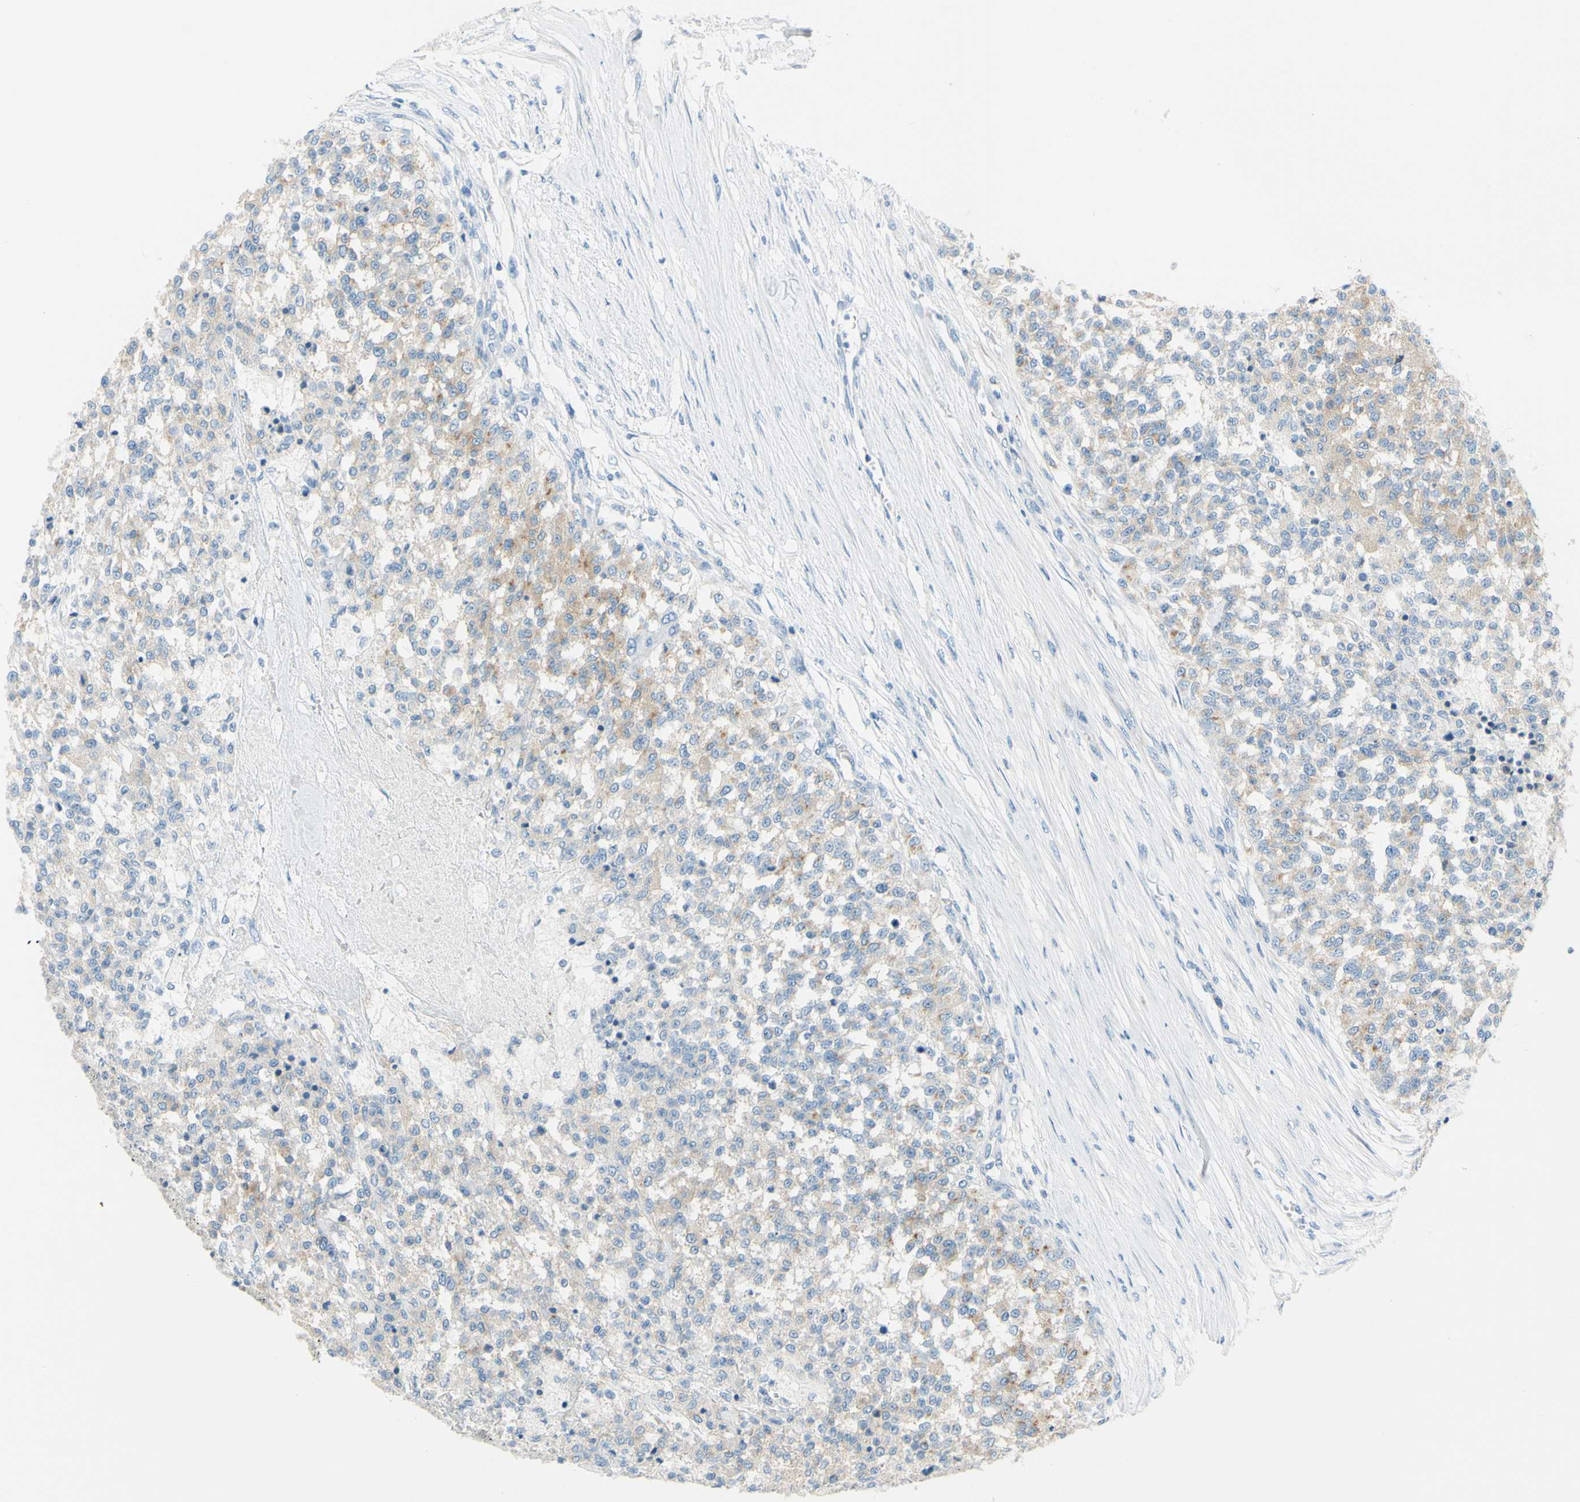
{"staining": {"intensity": "weak", "quantity": "<25%", "location": "cytoplasmic/membranous"}, "tissue": "testis cancer", "cell_type": "Tumor cells", "image_type": "cancer", "snomed": [{"axis": "morphology", "description": "Seminoma, NOS"}, {"axis": "topography", "description": "Testis"}], "caption": "IHC of human testis cancer (seminoma) exhibits no expression in tumor cells.", "gene": "FRMD4B", "patient": {"sex": "male", "age": 59}}